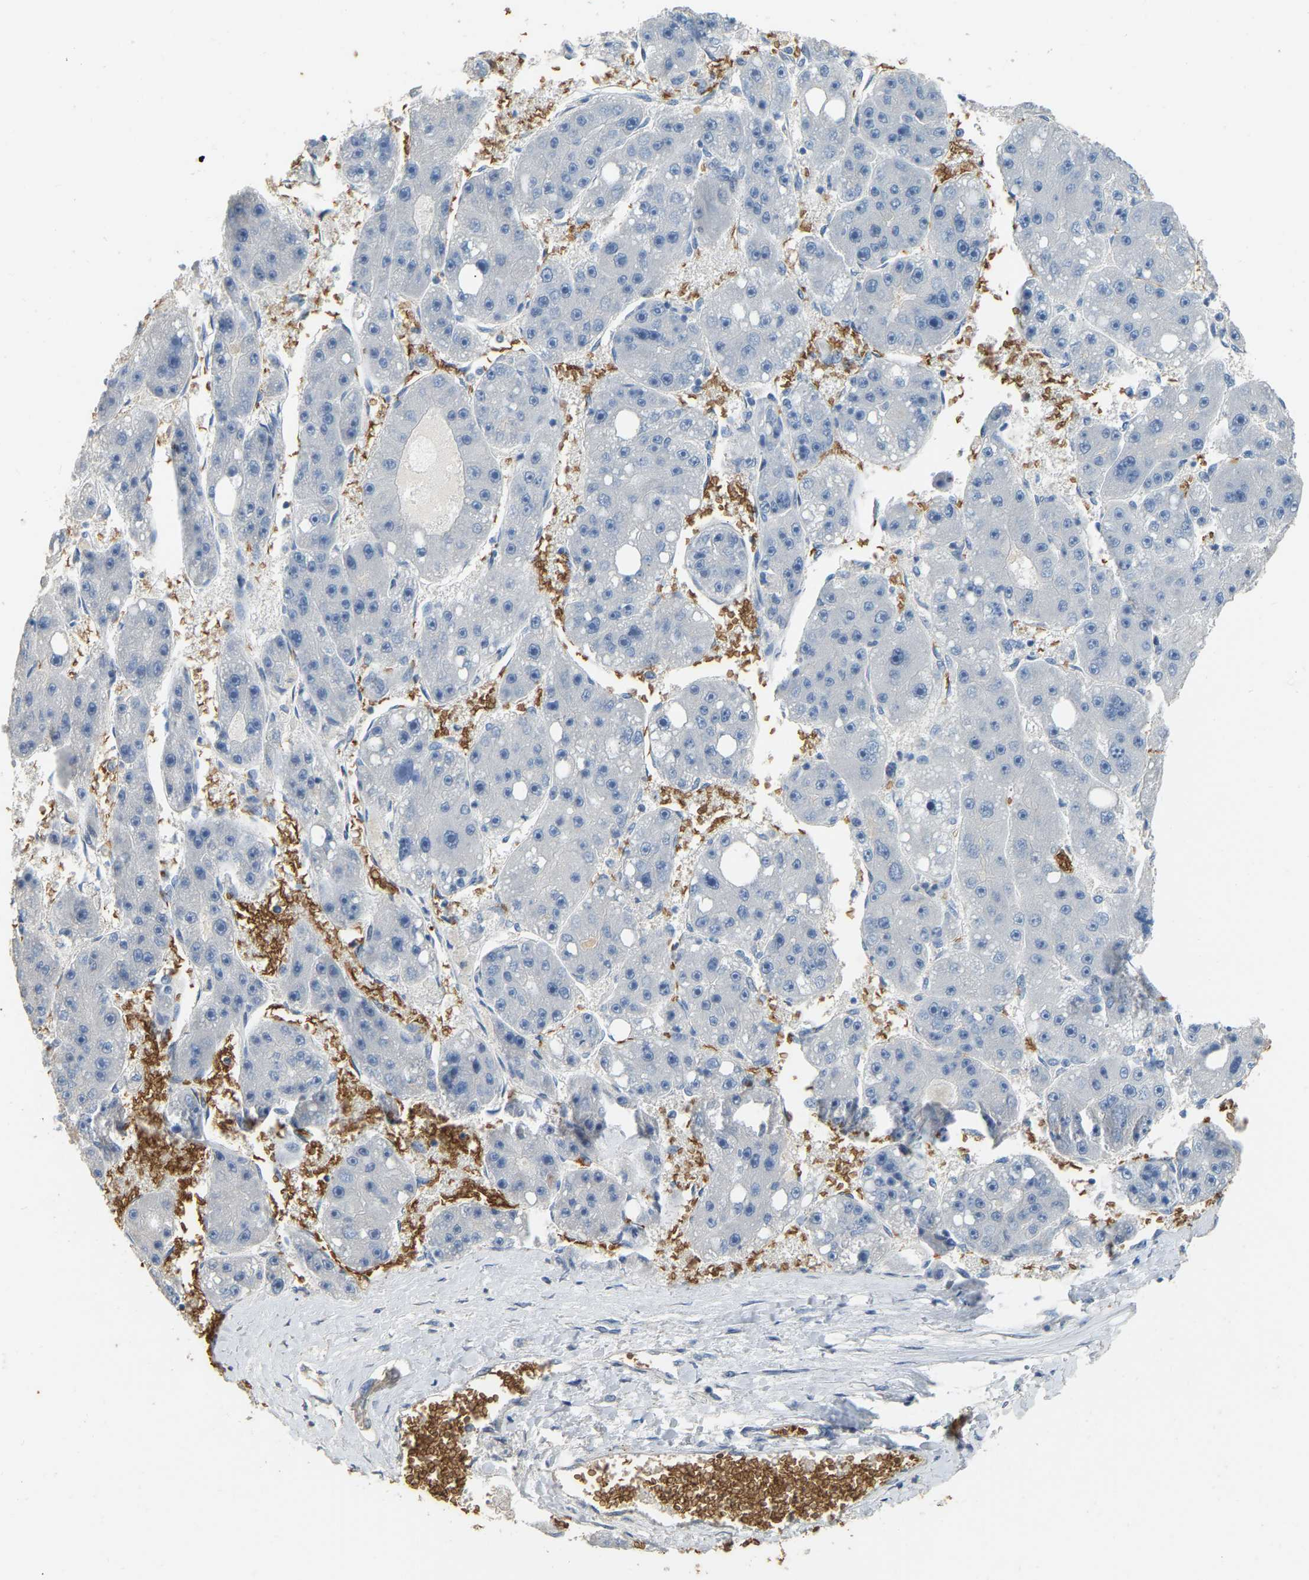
{"staining": {"intensity": "negative", "quantity": "none", "location": "none"}, "tissue": "liver cancer", "cell_type": "Tumor cells", "image_type": "cancer", "snomed": [{"axis": "morphology", "description": "Carcinoma, Hepatocellular, NOS"}, {"axis": "topography", "description": "Liver"}], "caption": "Human hepatocellular carcinoma (liver) stained for a protein using immunohistochemistry displays no staining in tumor cells.", "gene": "CFAP298", "patient": {"sex": "female", "age": 61}}